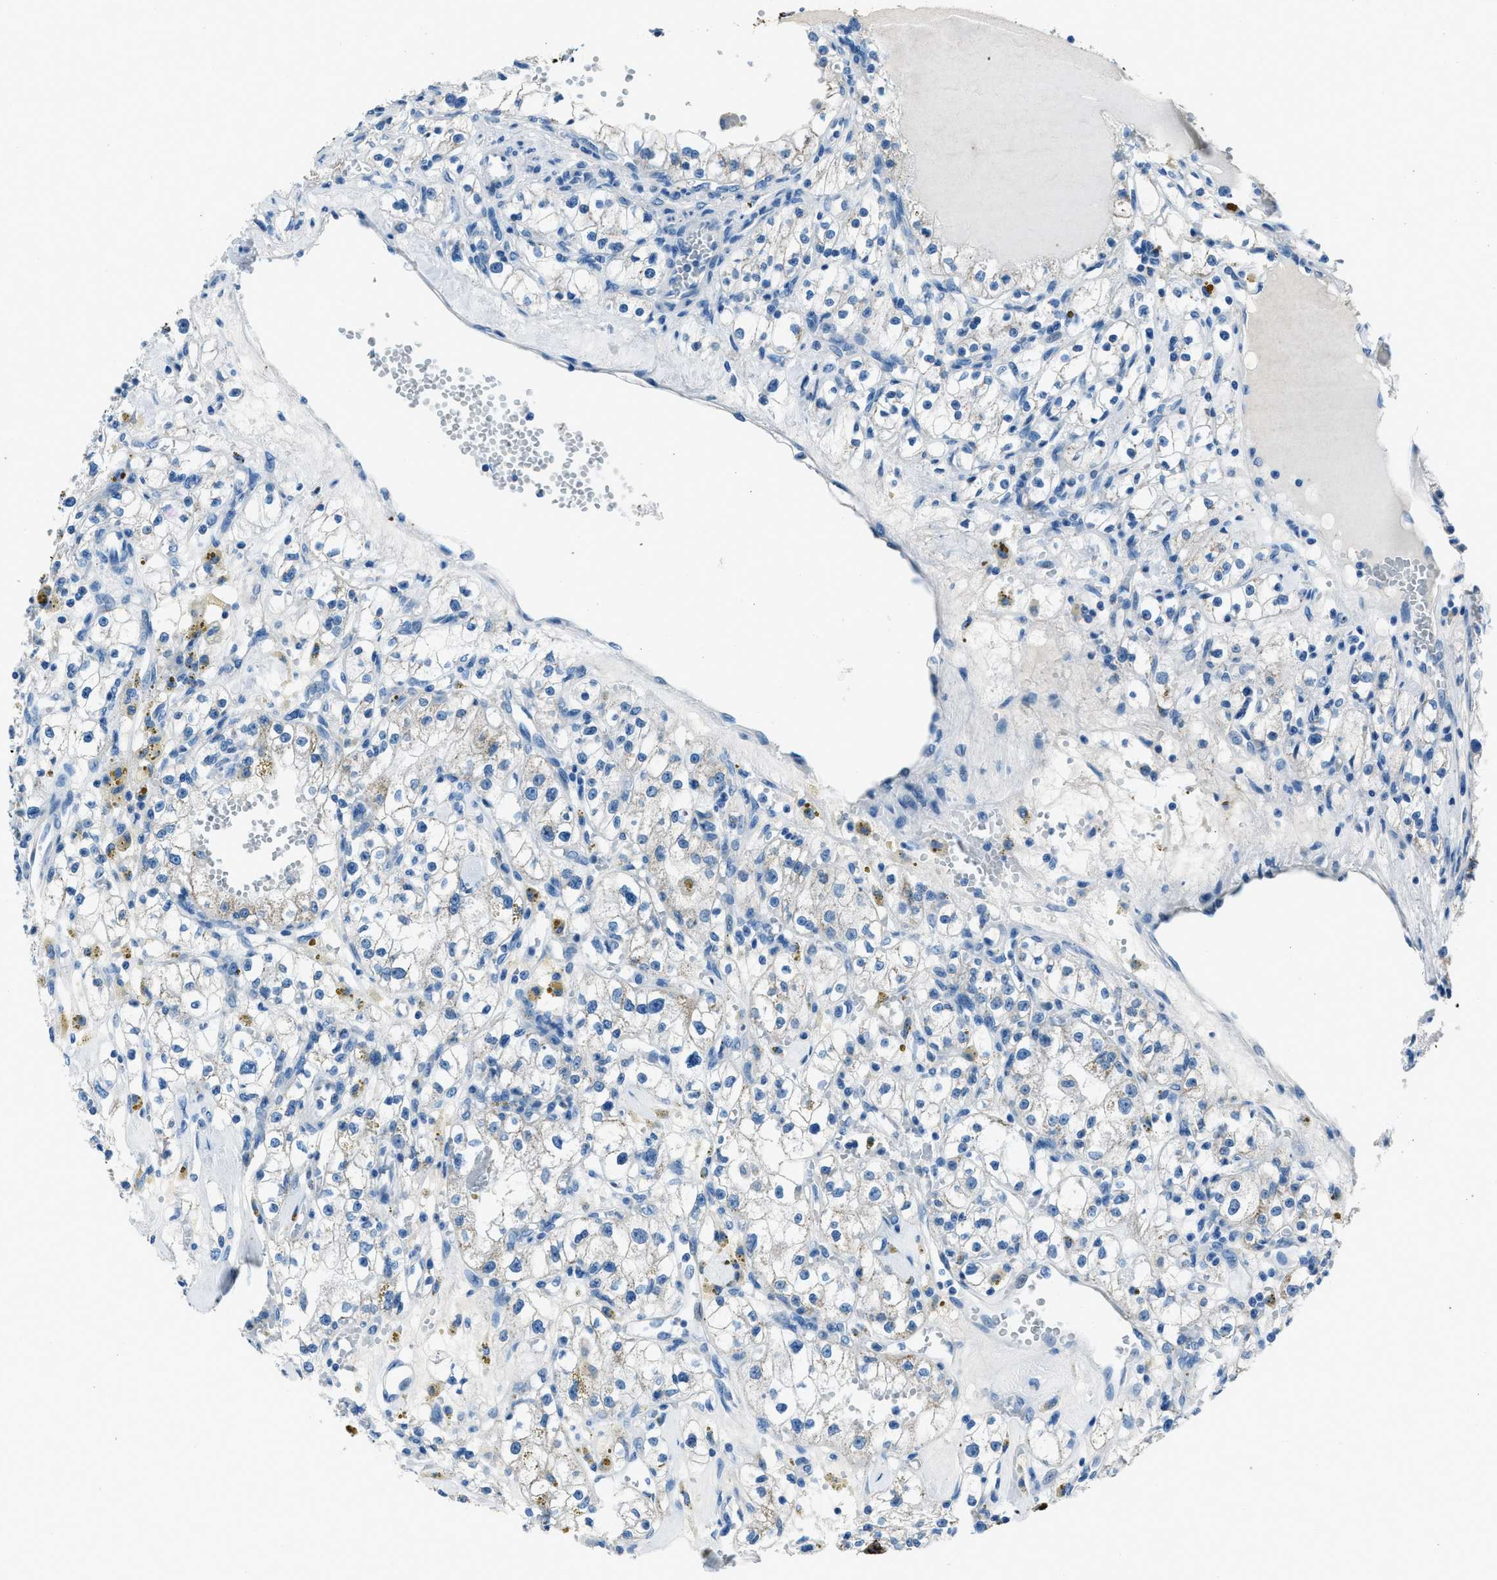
{"staining": {"intensity": "negative", "quantity": "none", "location": "none"}, "tissue": "renal cancer", "cell_type": "Tumor cells", "image_type": "cancer", "snomed": [{"axis": "morphology", "description": "Adenocarcinoma, NOS"}, {"axis": "topography", "description": "Kidney"}], "caption": "Immunohistochemical staining of renal adenocarcinoma reveals no significant staining in tumor cells.", "gene": "AMACR", "patient": {"sex": "male", "age": 56}}